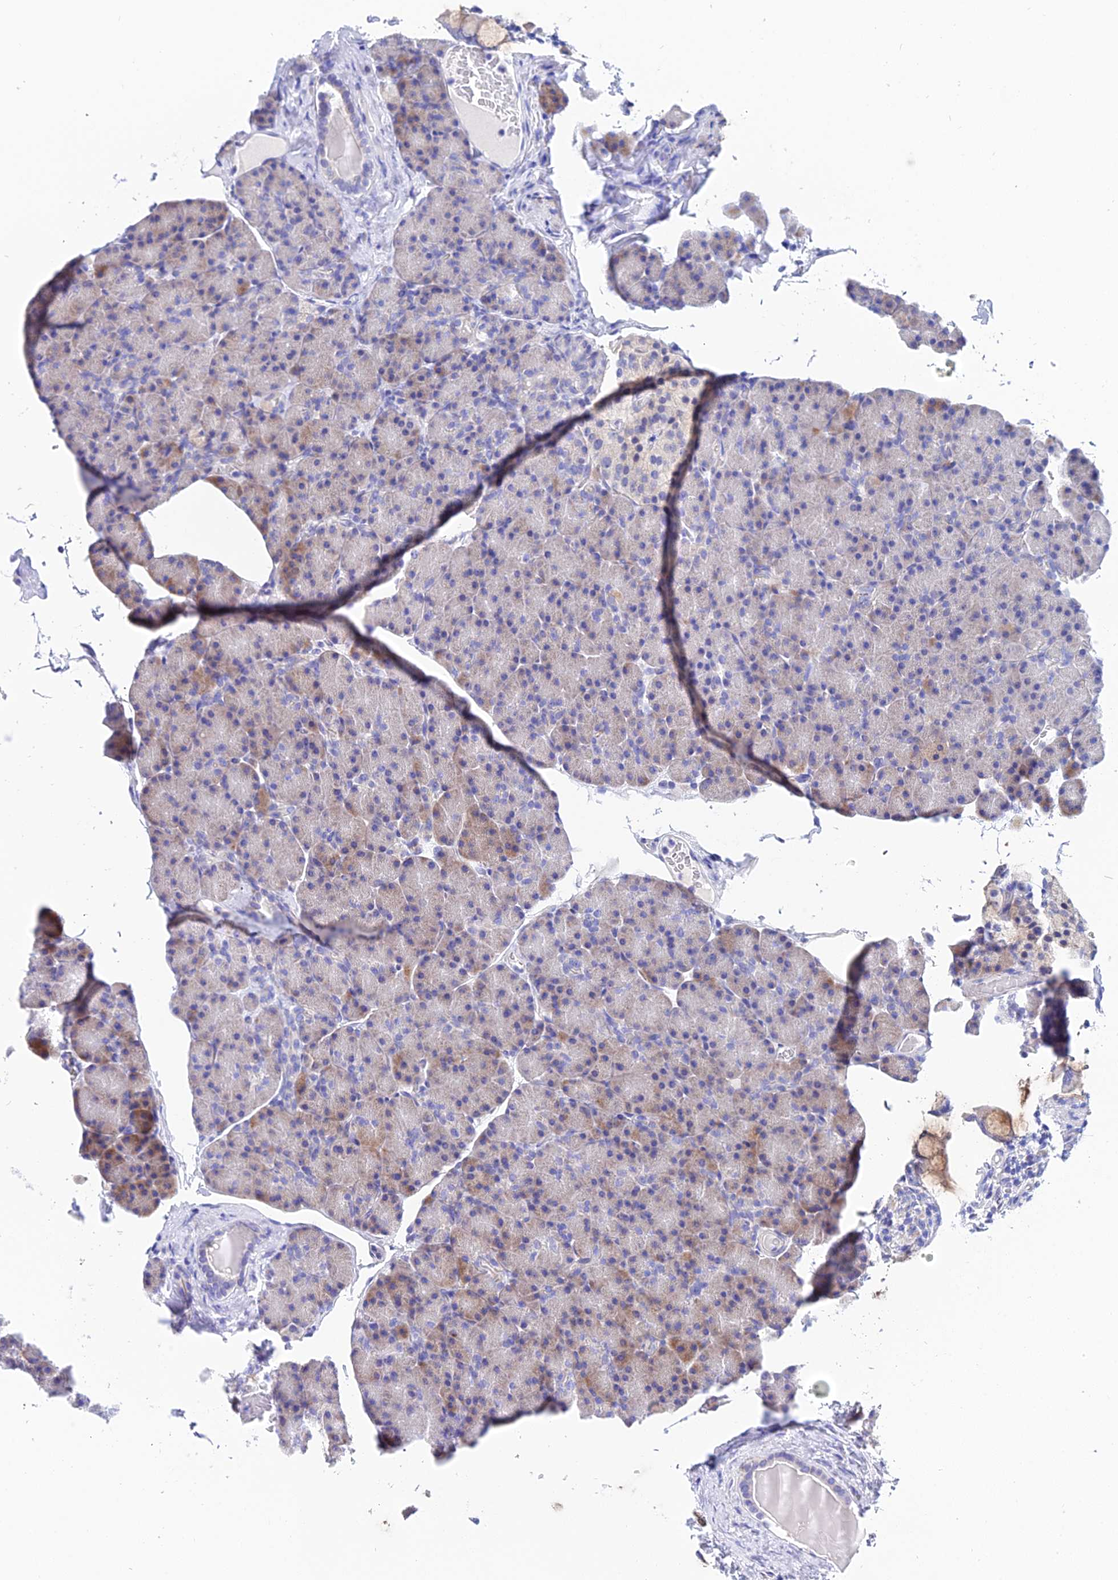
{"staining": {"intensity": "moderate", "quantity": "<25%", "location": "cytoplasmic/membranous"}, "tissue": "pancreas", "cell_type": "Exocrine glandular cells", "image_type": "normal", "snomed": [{"axis": "morphology", "description": "Normal tissue, NOS"}, {"axis": "topography", "description": "Pancreas"}], "caption": "Immunohistochemical staining of normal human pancreas reveals <25% levels of moderate cytoplasmic/membranous protein expression in approximately <25% of exocrine glandular cells.", "gene": "CEP41", "patient": {"sex": "female", "age": 43}}